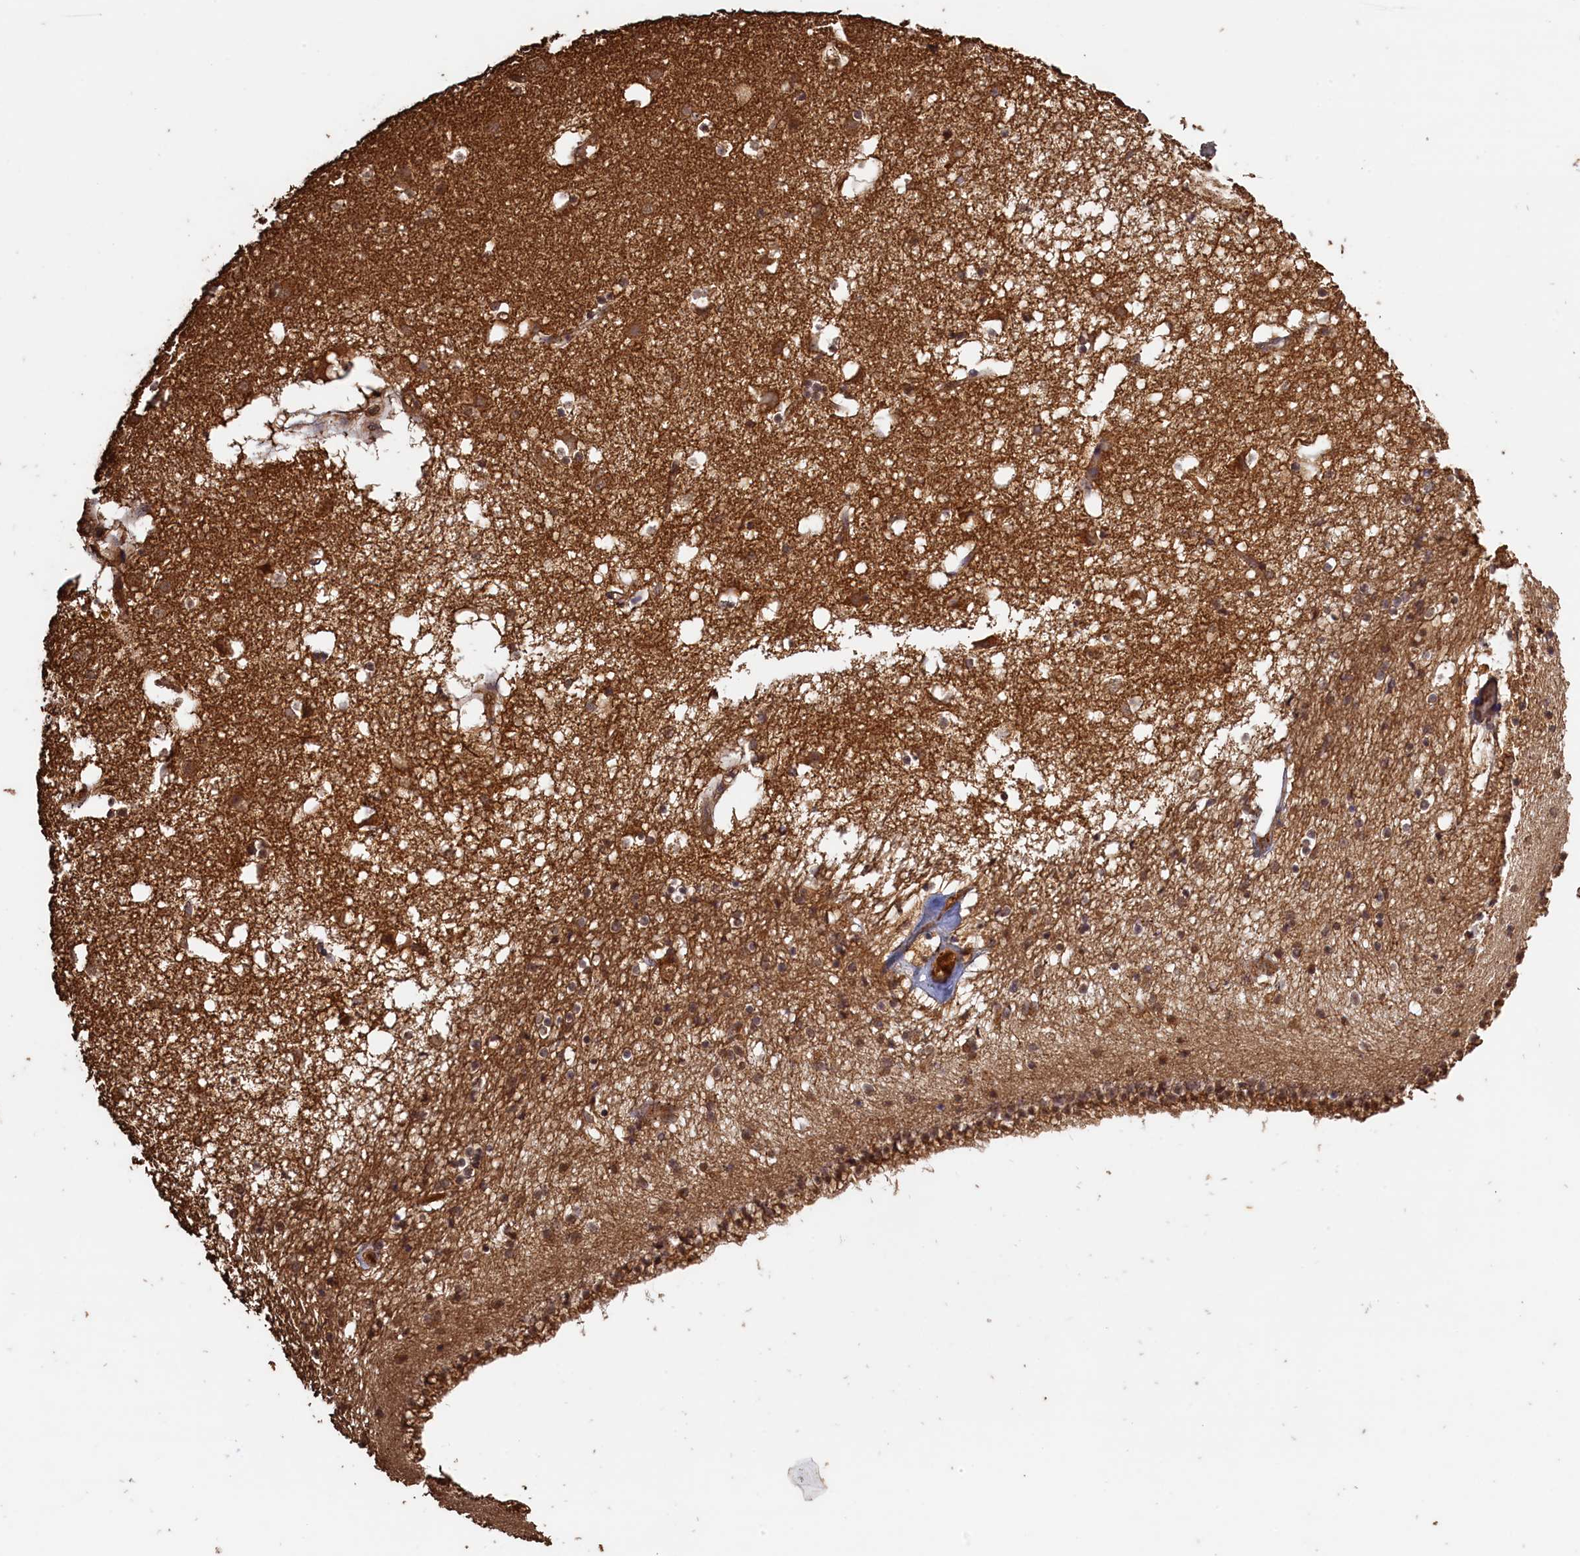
{"staining": {"intensity": "moderate", "quantity": ">75%", "location": "cytoplasmic/membranous"}, "tissue": "caudate", "cell_type": "Glial cells", "image_type": "normal", "snomed": [{"axis": "morphology", "description": "Normal tissue, NOS"}, {"axis": "topography", "description": "Lateral ventricle wall"}], "caption": "Protein expression by immunohistochemistry displays moderate cytoplasmic/membranous staining in about >75% of glial cells in normal caudate.", "gene": "SNX33", "patient": {"sex": "male", "age": 70}}